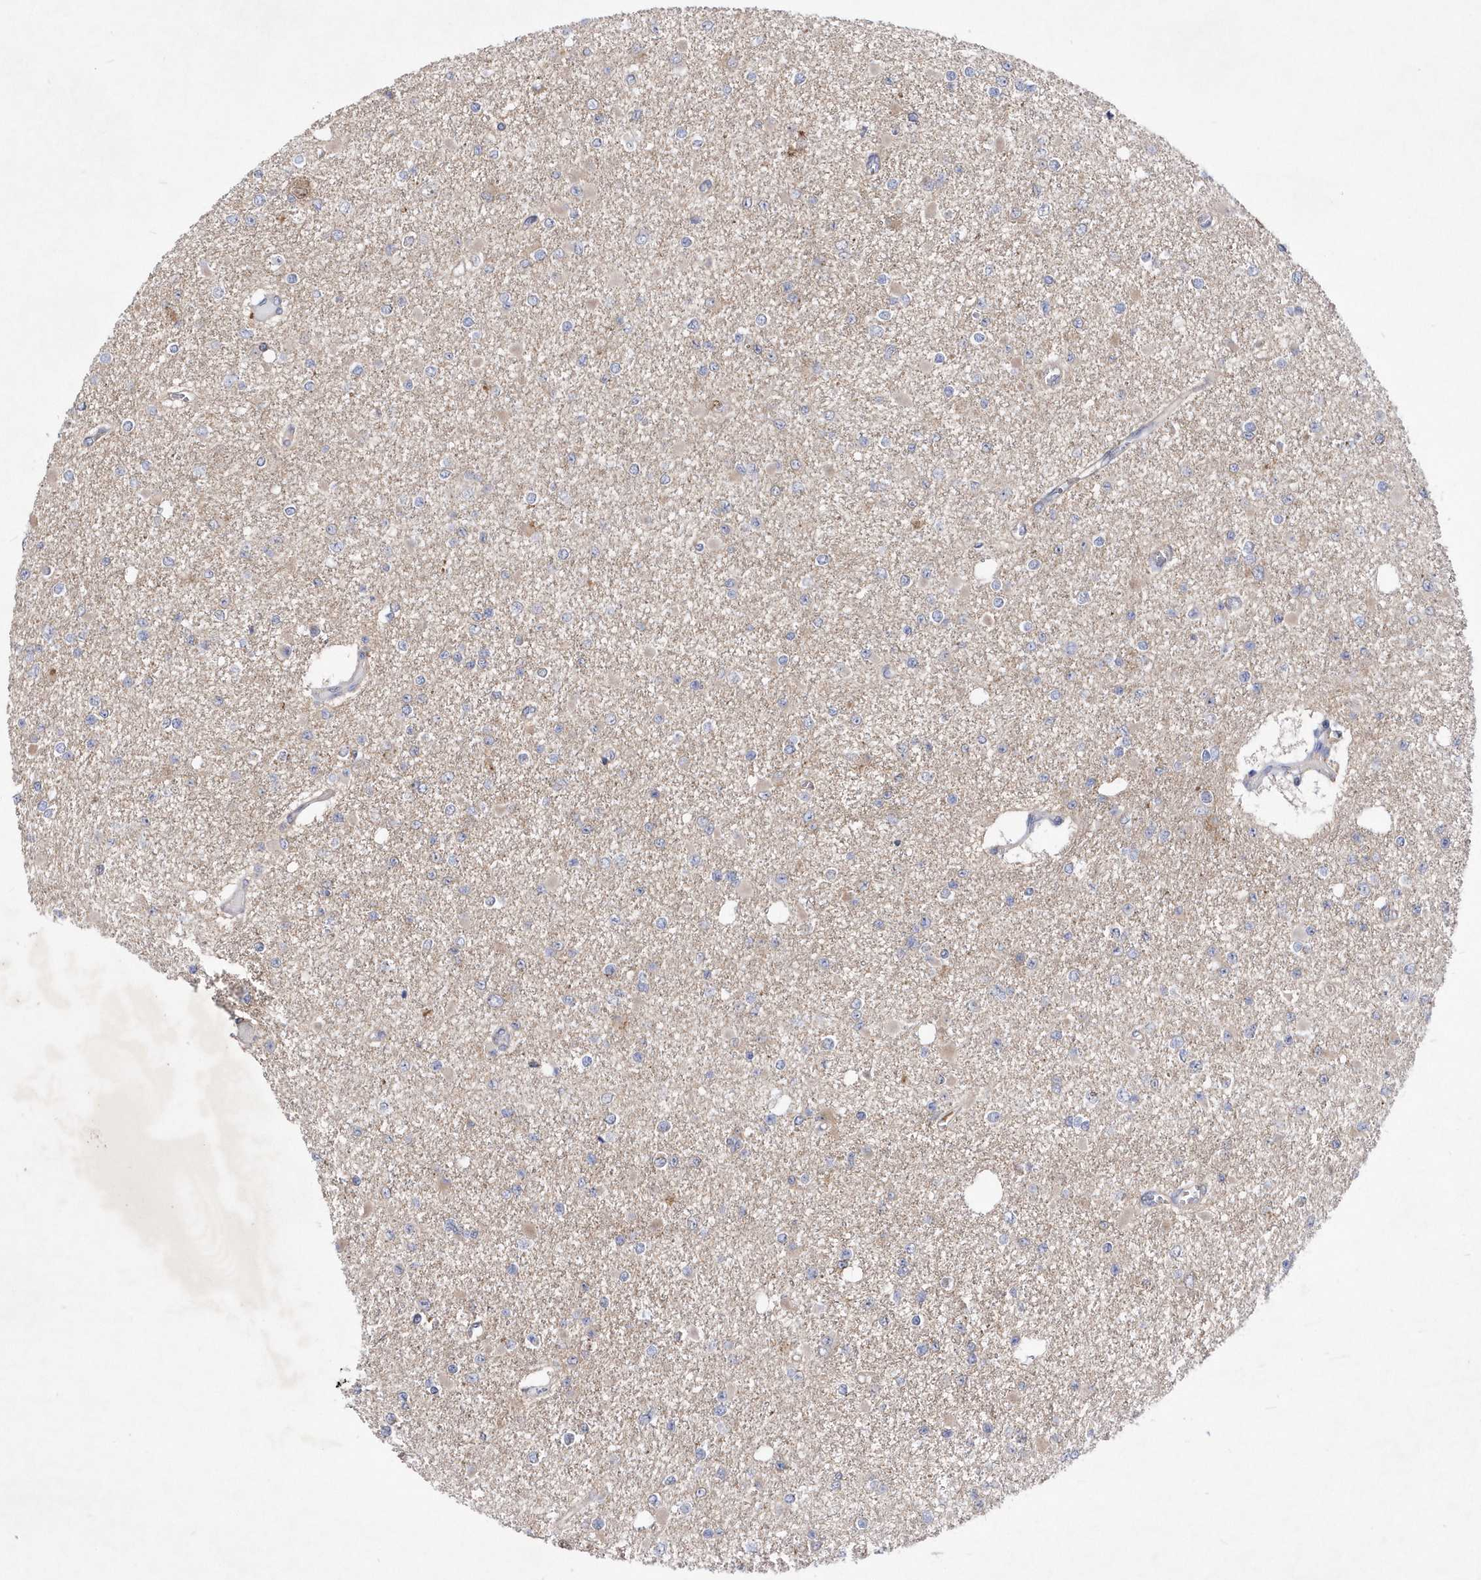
{"staining": {"intensity": "negative", "quantity": "none", "location": "none"}, "tissue": "glioma", "cell_type": "Tumor cells", "image_type": "cancer", "snomed": [{"axis": "morphology", "description": "Glioma, malignant, Low grade"}, {"axis": "topography", "description": "Brain"}], "caption": "Tumor cells are negative for brown protein staining in low-grade glioma (malignant).", "gene": "LONRF2", "patient": {"sex": "female", "age": 22}}